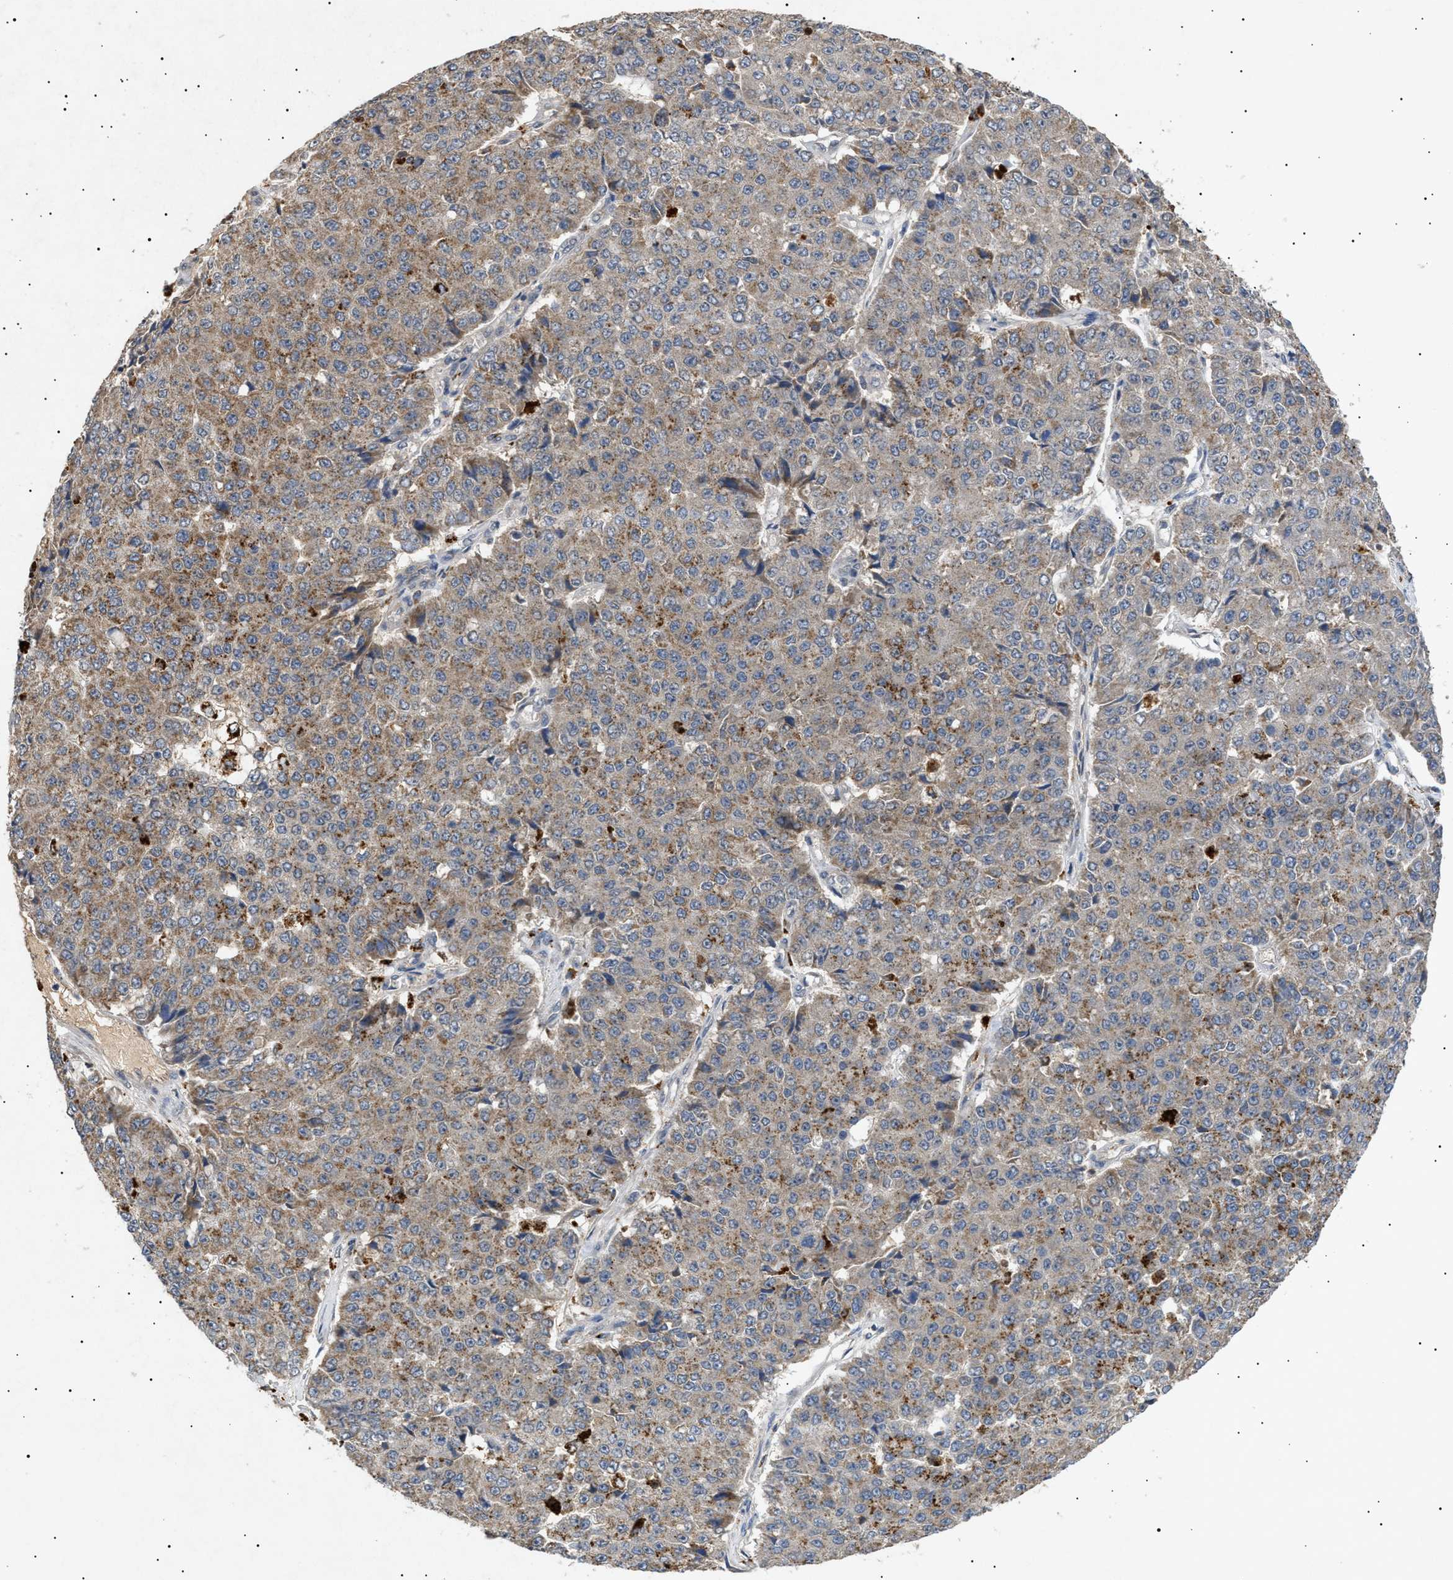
{"staining": {"intensity": "moderate", "quantity": "25%-75%", "location": "cytoplasmic/membranous"}, "tissue": "pancreatic cancer", "cell_type": "Tumor cells", "image_type": "cancer", "snomed": [{"axis": "morphology", "description": "Adenocarcinoma, NOS"}, {"axis": "topography", "description": "Pancreas"}], "caption": "Immunohistochemical staining of pancreatic adenocarcinoma displays medium levels of moderate cytoplasmic/membranous protein expression in approximately 25%-75% of tumor cells. The staining is performed using DAB brown chromogen to label protein expression. The nuclei are counter-stained blue using hematoxylin.", "gene": "SIRT5", "patient": {"sex": "male", "age": 50}}